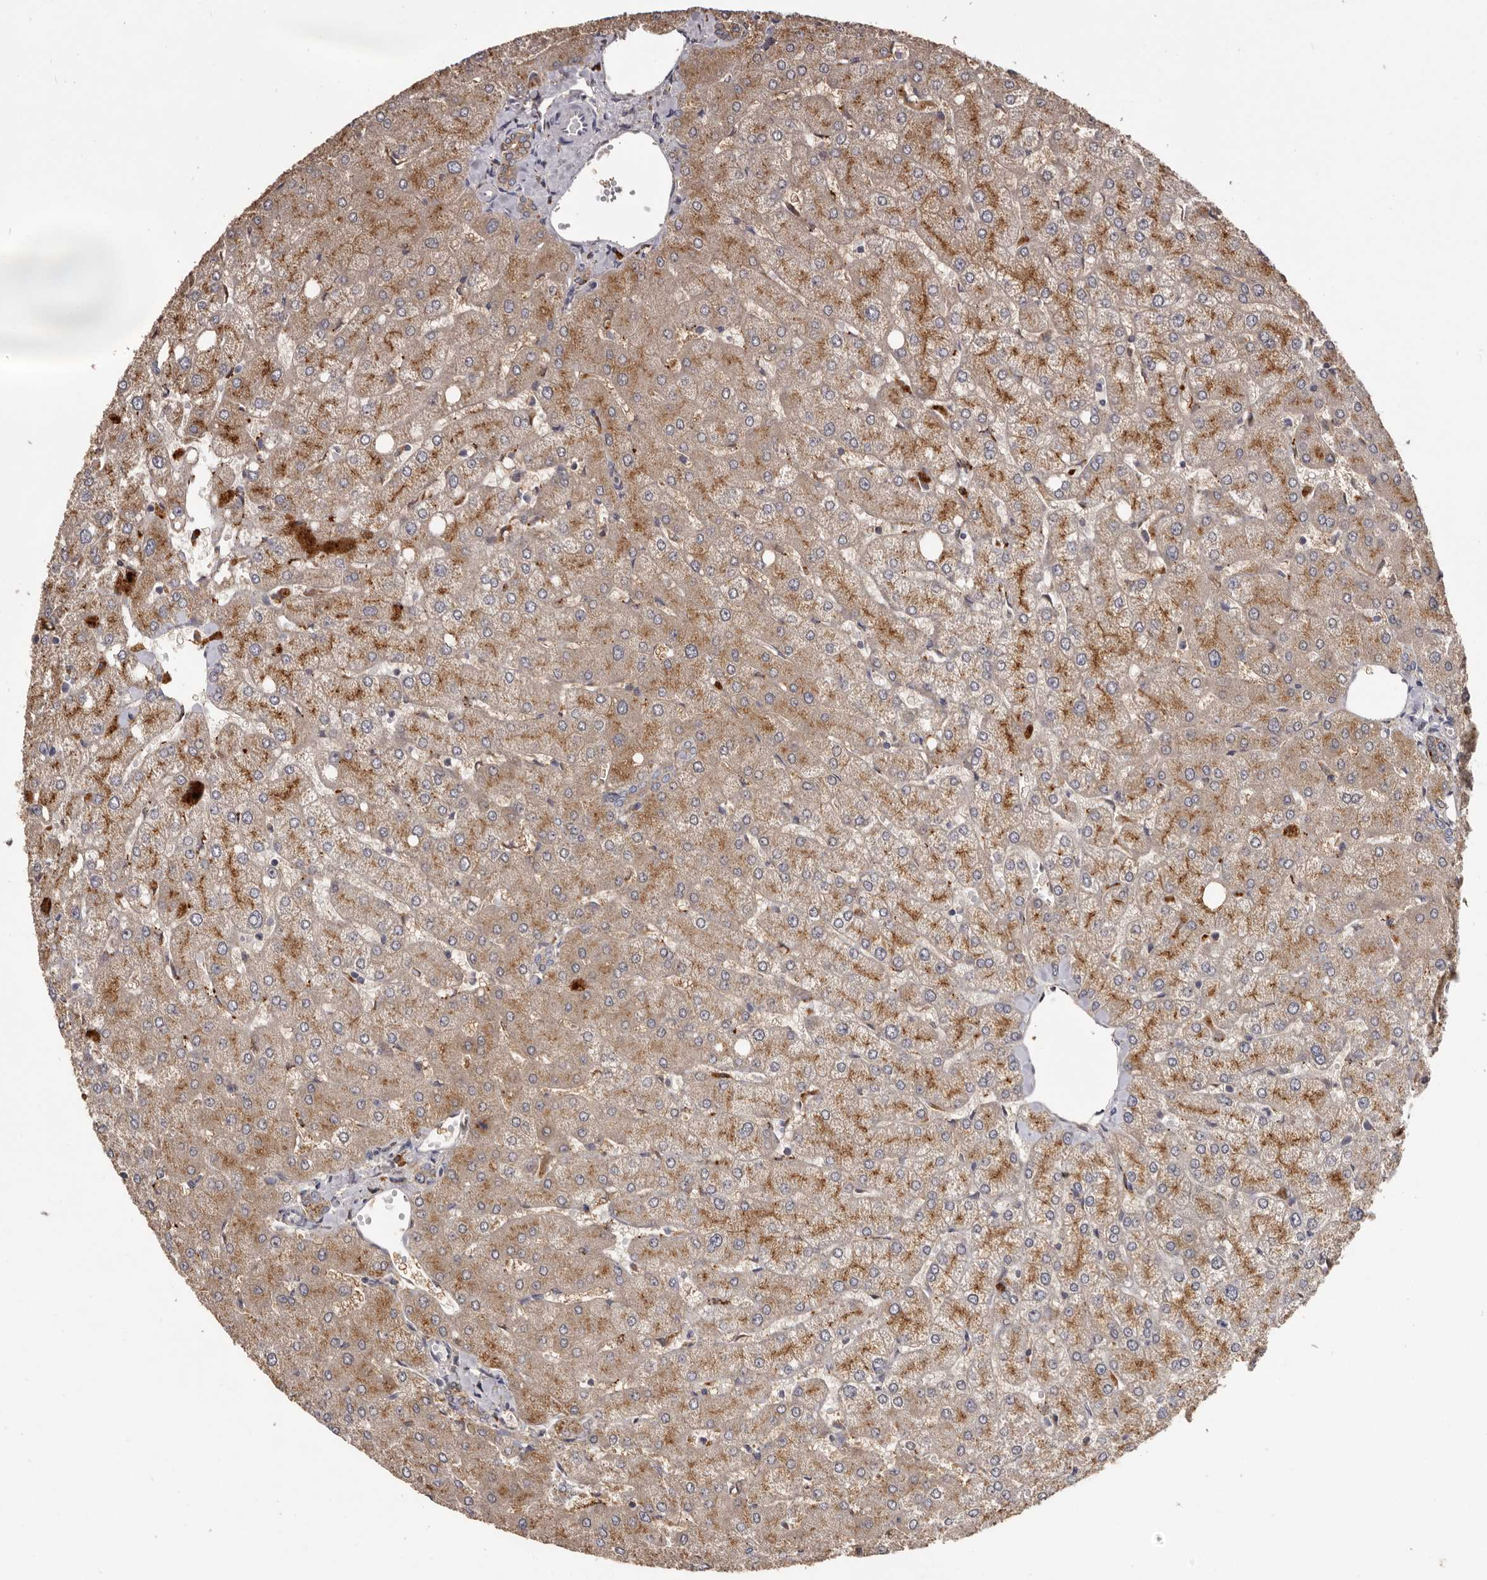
{"staining": {"intensity": "weak", "quantity": ">75%", "location": "cytoplasmic/membranous"}, "tissue": "liver", "cell_type": "Cholangiocytes", "image_type": "normal", "snomed": [{"axis": "morphology", "description": "Normal tissue, NOS"}, {"axis": "topography", "description": "Liver"}], "caption": "A high-resolution micrograph shows immunohistochemistry (IHC) staining of normal liver, which demonstrates weak cytoplasmic/membranous positivity in about >75% of cholangiocytes. The staining was performed using DAB, with brown indicating positive protein expression. Nuclei are stained blue with hematoxylin.", "gene": "DAP", "patient": {"sex": "female", "age": 54}}